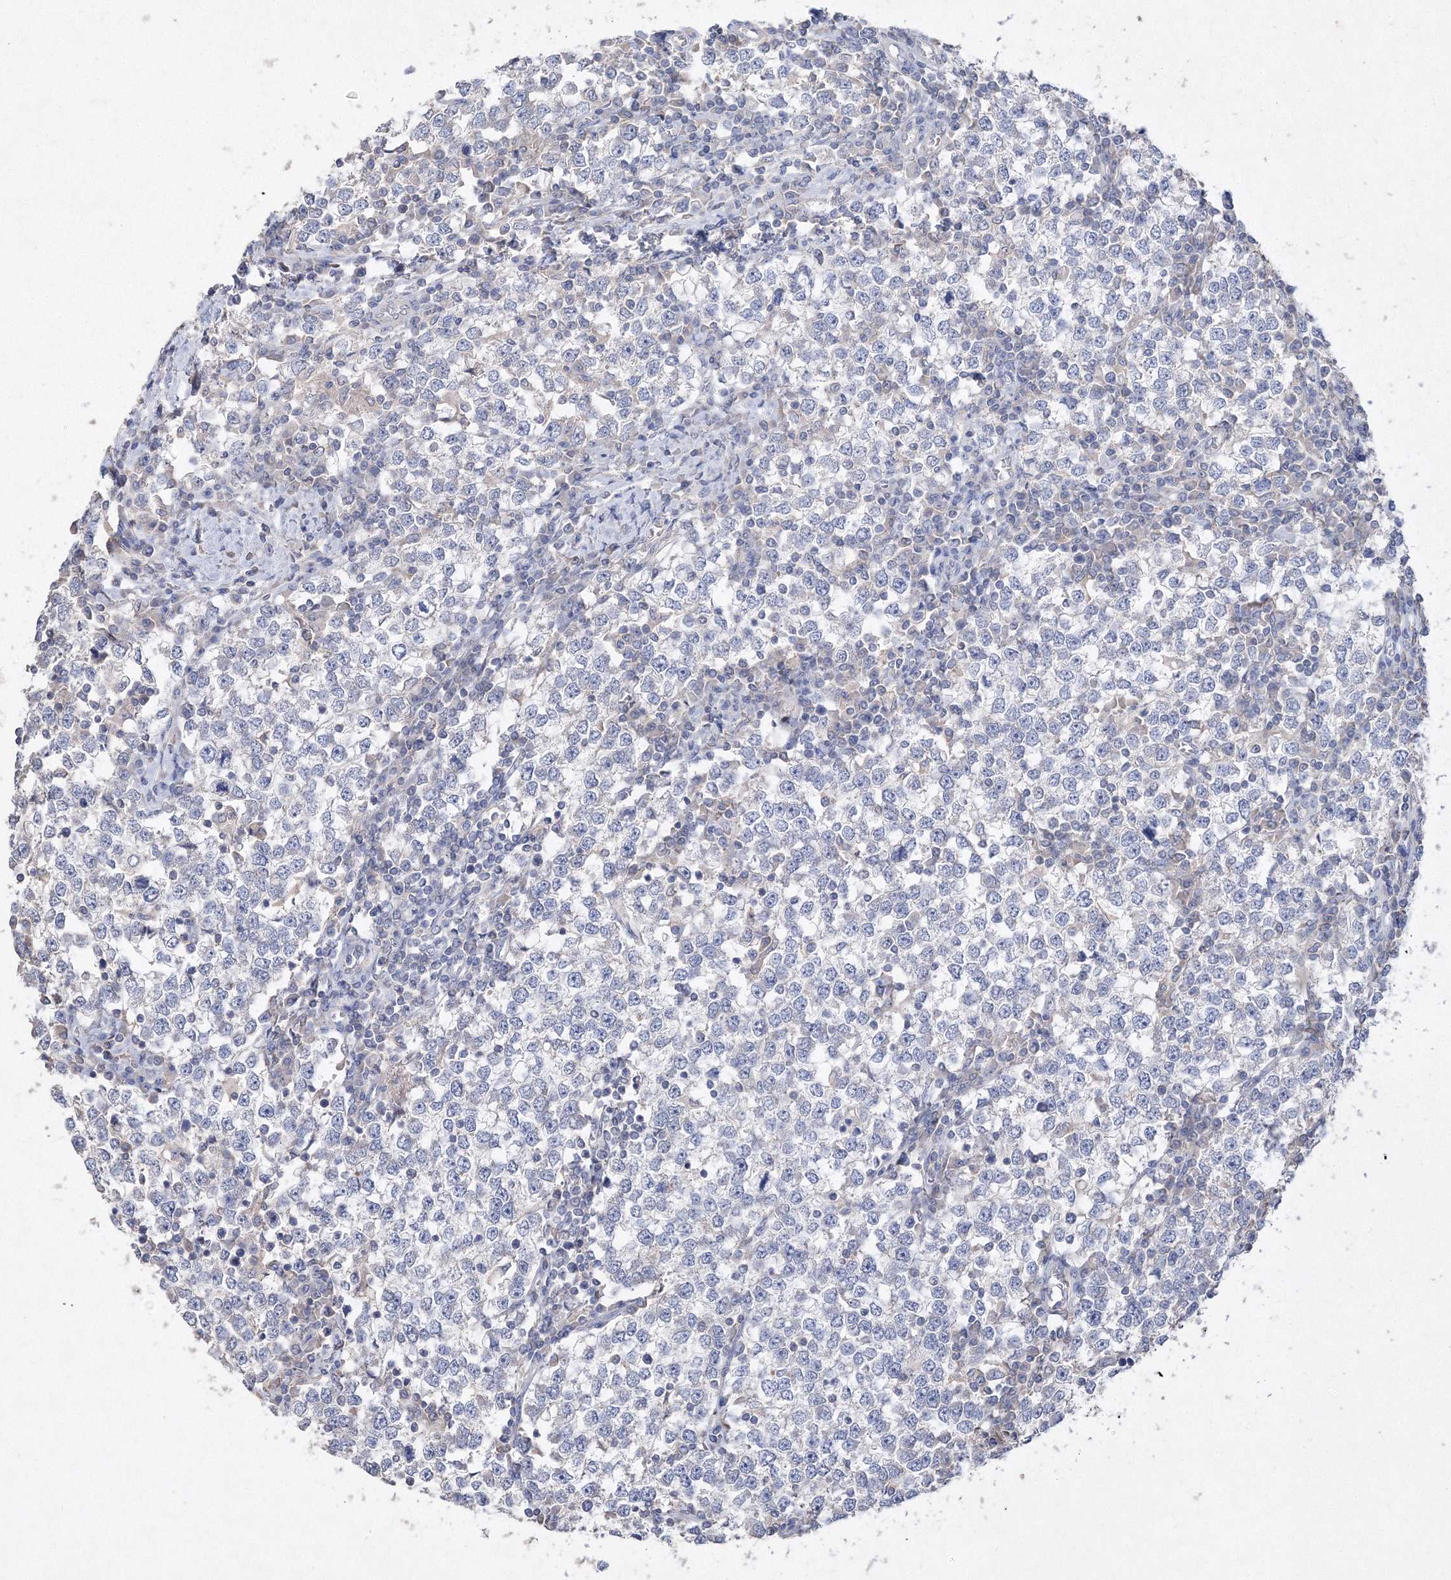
{"staining": {"intensity": "negative", "quantity": "none", "location": "none"}, "tissue": "testis cancer", "cell_type": "Tumor cells", "image_type": "cancer", "snomed": [{"axis": "morphology", "description": "Seminoma, NOS"}, {"axis": "topography", "description": "Testis"}], "caption": "A histopathology image of testis seminoma stained for a protein displays no brown staining in tumor cells.", "gene": "GLS", "patient": {"sex": "male", "age": 65}}